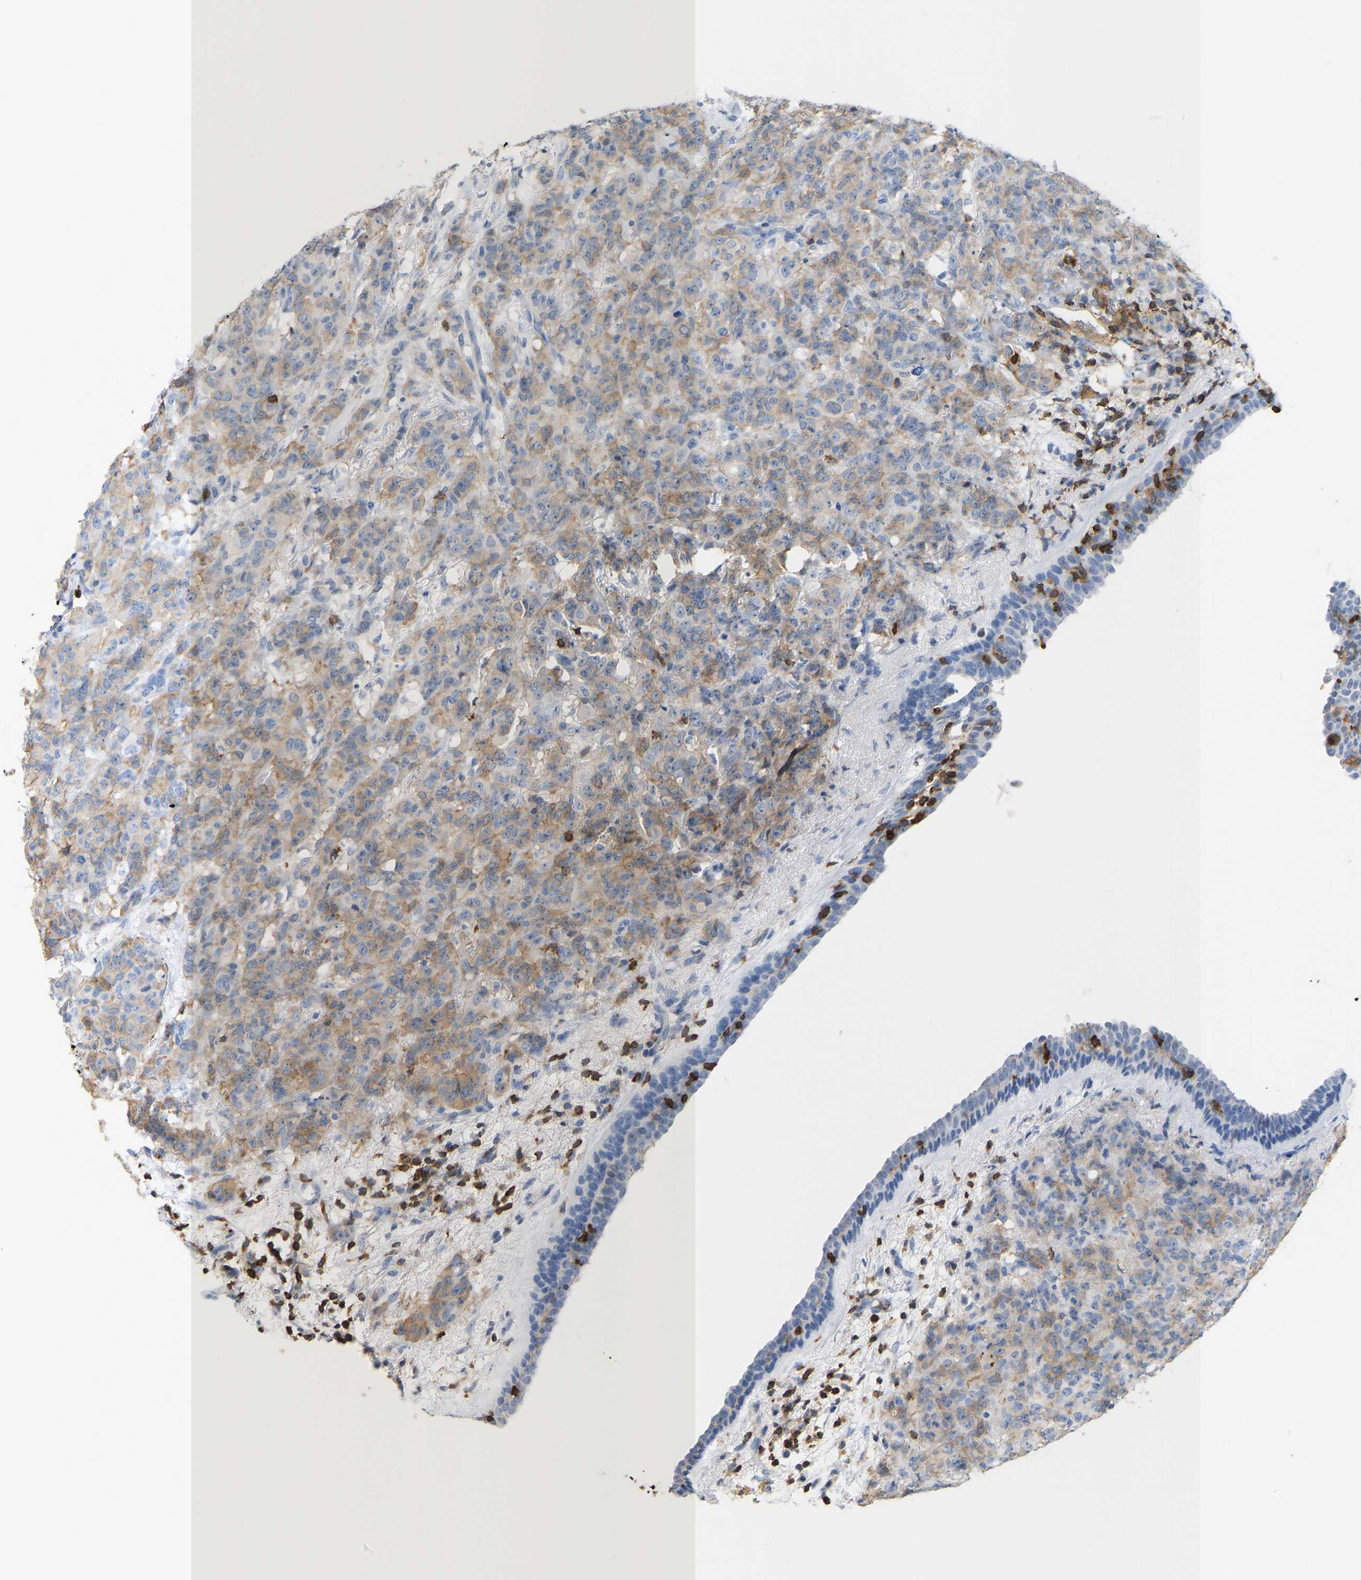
{"staining": {"intensity": "weak", "quantity": "25%-75%", "location": "cytoplasmic/membranous"}, "tissue": "breast cancer", "cell_type": "Tumor cells", "image_type": "cancer", "snomed": [{"axis": "morphology", "description": "Normal tissue, NOS"}, {"axis": "morphology", "description": "Duct carcinoma"}, {"axis": "topography", "description": "Breast"}], "caption": "Immunohistochemical staining of human infiltrating ductal carcinoma (breast) reveals low levels of weak cytoplasmic/membranous protein positivity in approximately 25%-75% of tumor cells.", "gene": "EVL", "patient": {"sex": "female", "age": 40}}